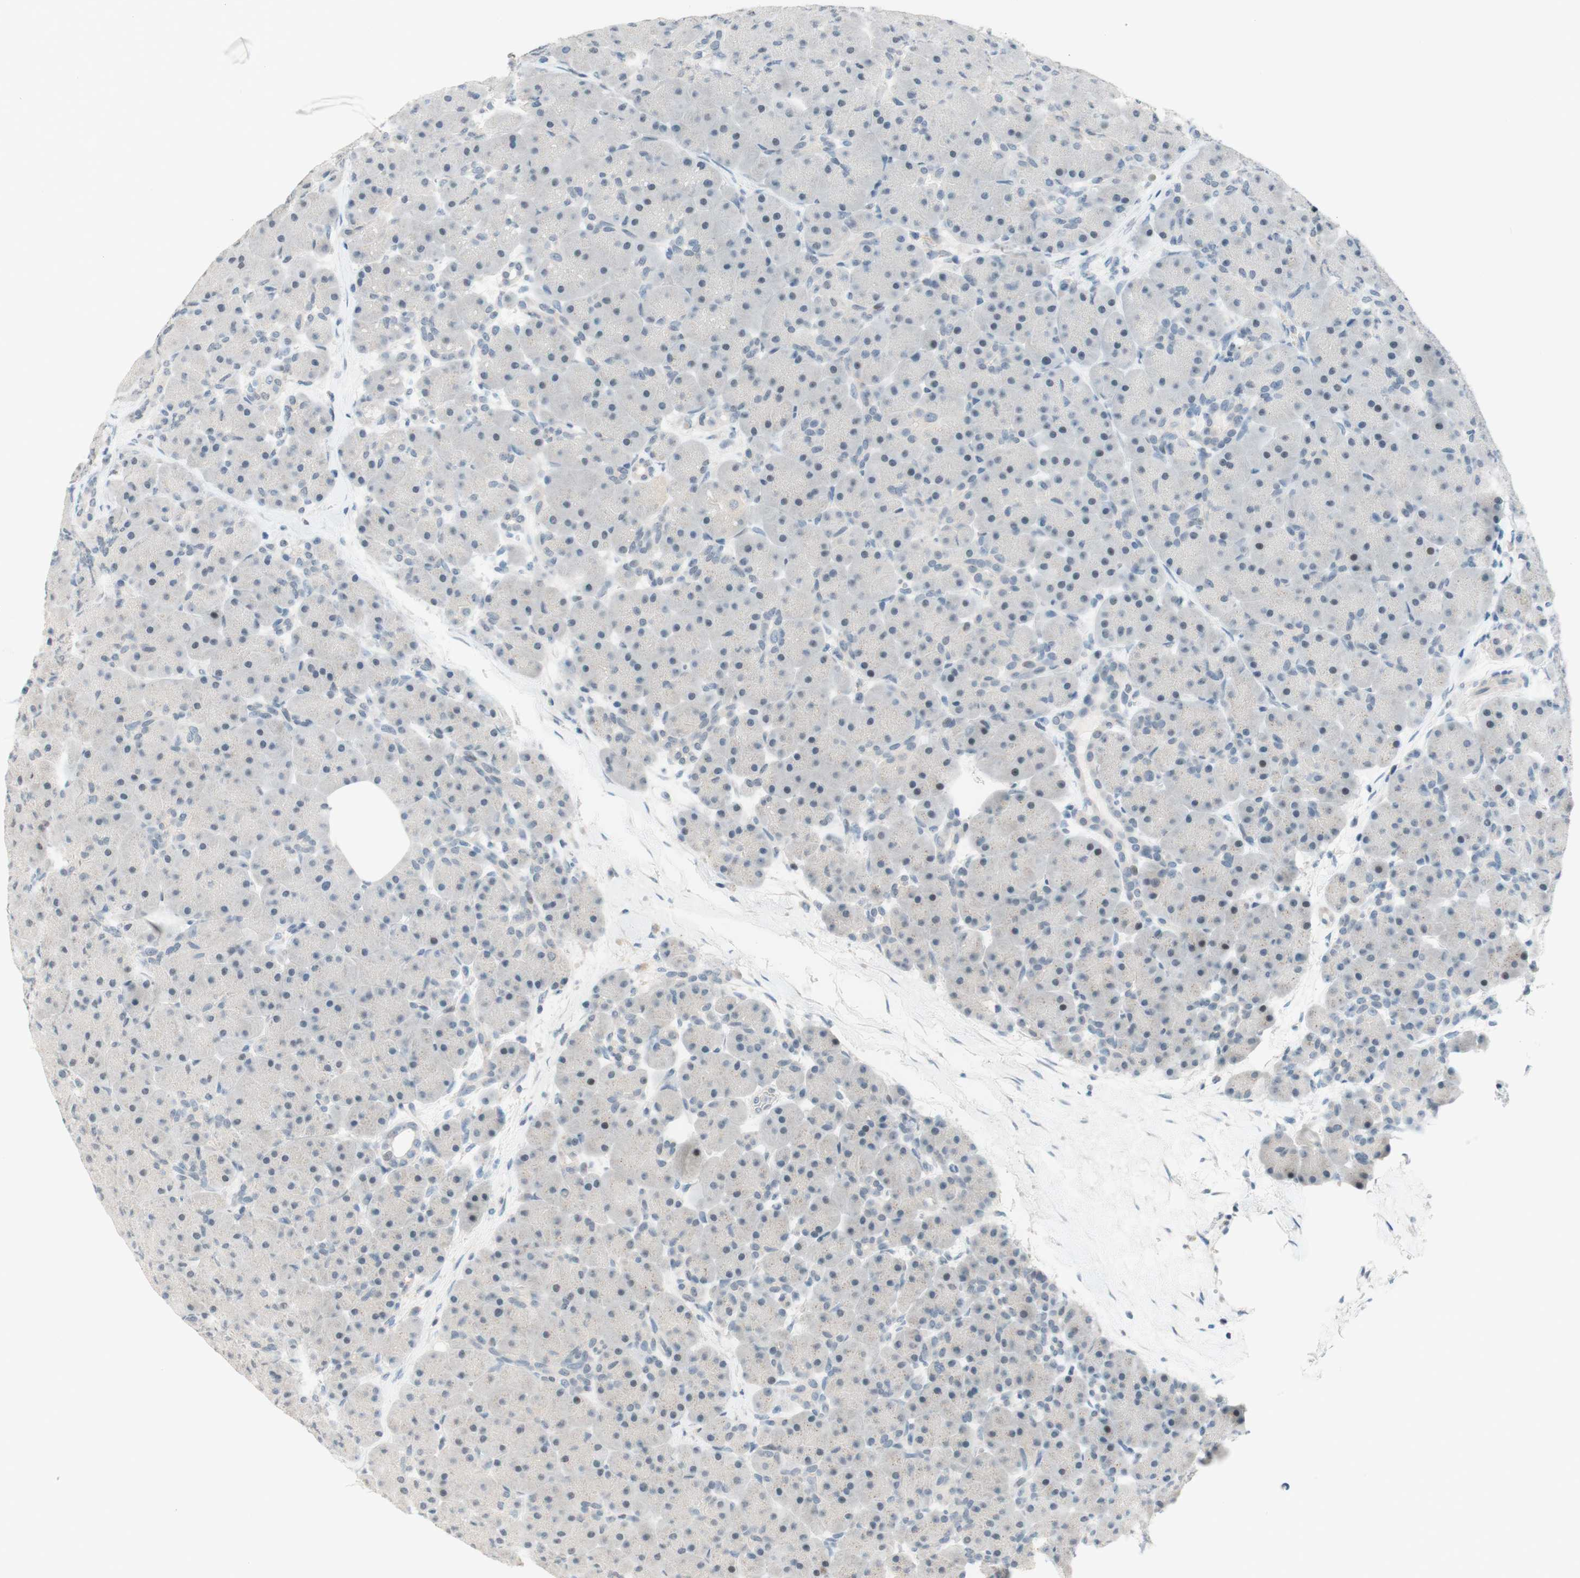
{"staining": {"intensity": "negative", "quantity": "none", "location": "none"}, "tissue": "pancreas", "cell_type": "Exocrine glandular cells", "image_type": "normal", "snomed": [{"axis": "morphology", "description": "Normal tissue, NOS"}, {"axis": "topography", "description": "Pancreas"}], "caption": "An immunohistochemistry (IHC) histopathology image of unremarkable pancreas is shown. There is no staining in exocrine glandular cells of pancreas. (Immunohistochemistry, brightfield microscopy, high magnification).", "gene": "JPH1", "patient": {"sex": "male", "age": 66}}